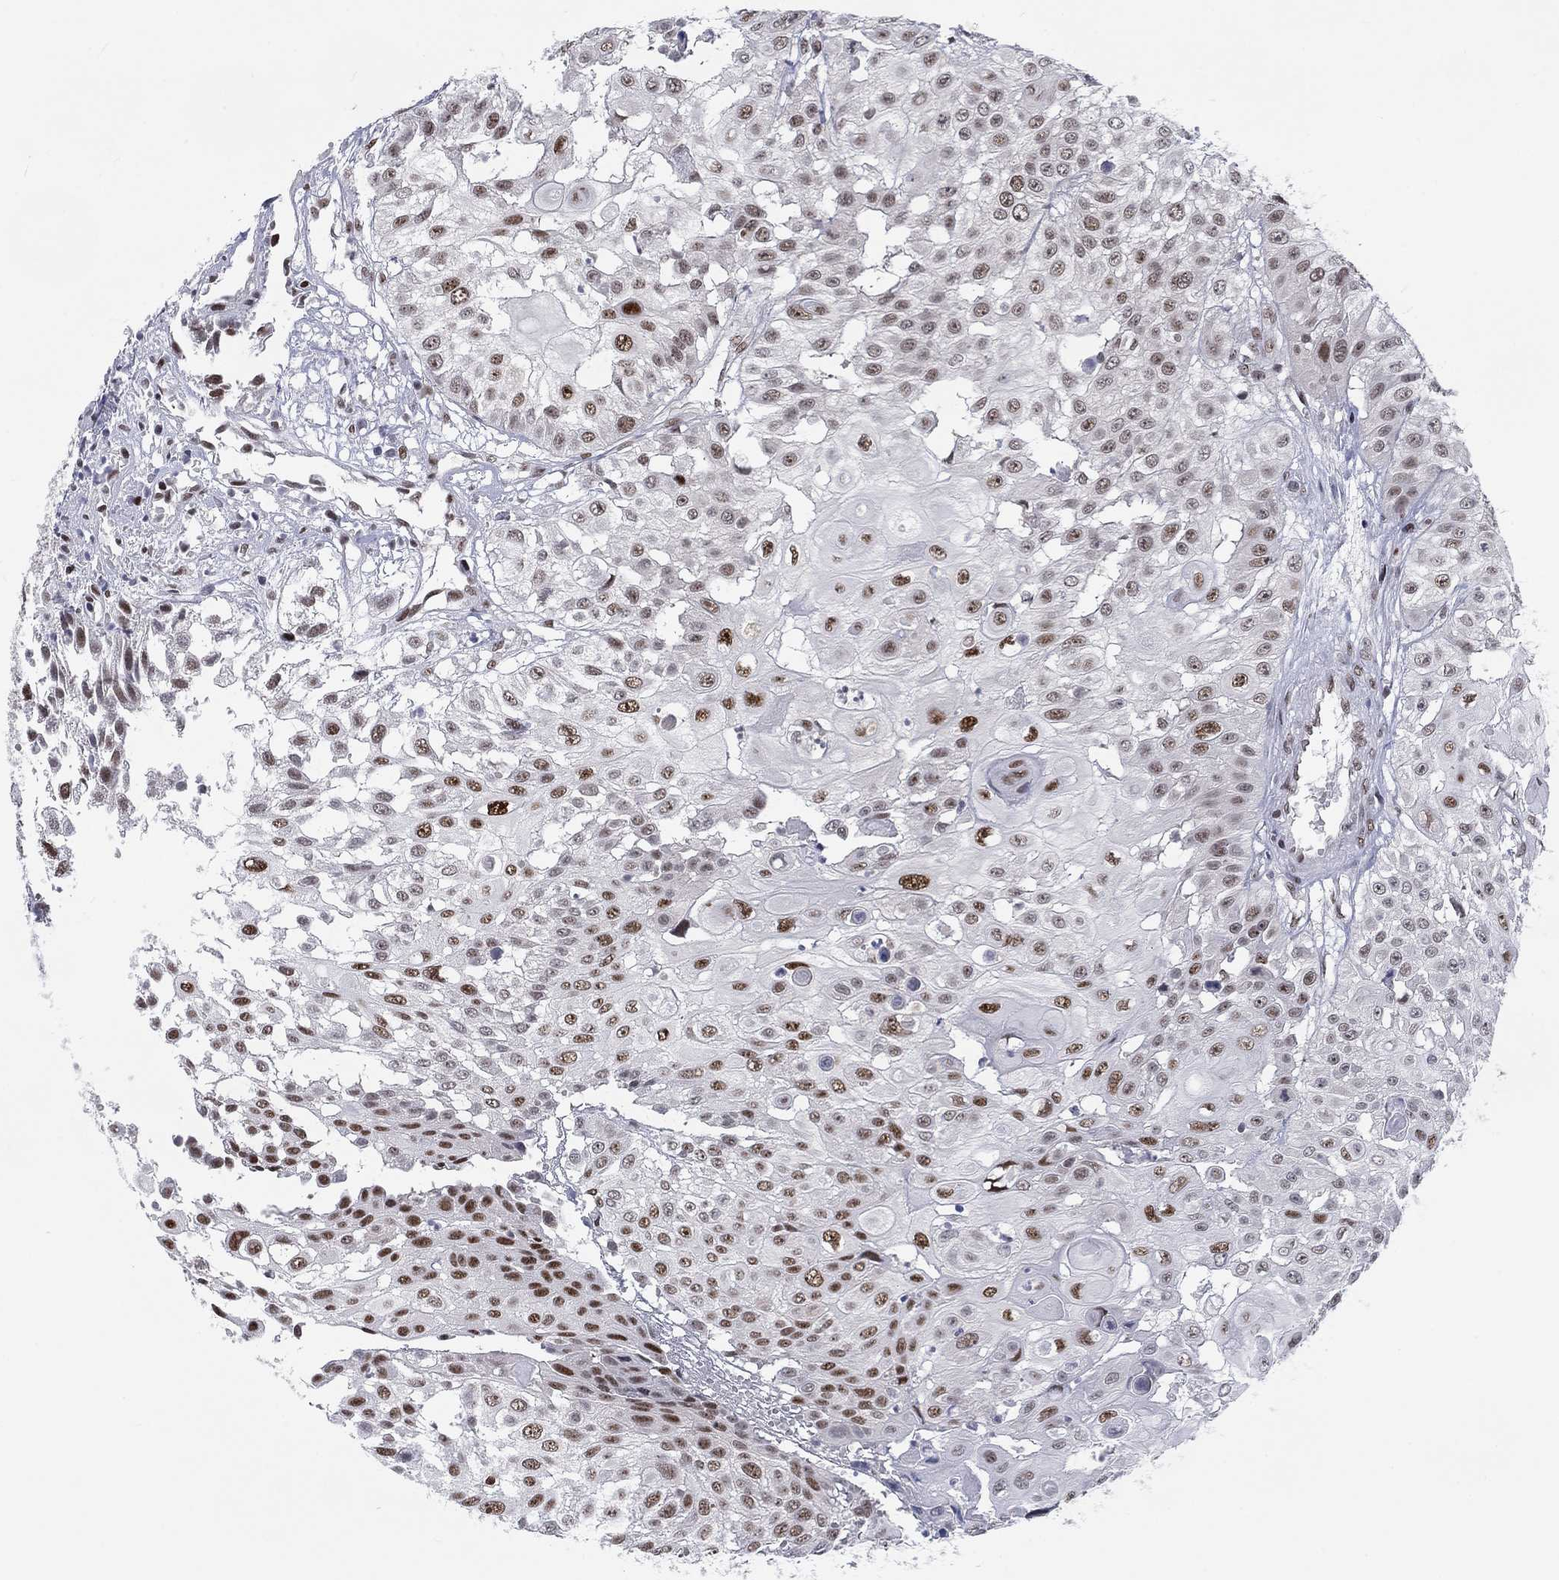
{"staining": {"intensity": "moderate", "quantity": "25%-75%", "location": "nuclear"}, "tissue": "urothelial cancer", "cell_type": "Tumor cells", "image_type": "cancer", "snomed": [{"axis": "morphology", "description": "Urothelial carcinoma, High grade"}, {"axis": "topography", "description": "Urinary bladder"}], "caption": "High-magnification brightfield microscopy of urothelial carcinoma (high-grade) stained with DAB (brown) and counterstained with hematoxylin (blue). tumor cells exhibit moderate nuclear expression is appreciated in approximately25%-75% of cells. Immunohistochemistry stains the protein in brown and the nuclei are stained blue.", "gene": "FYTTD1", "patient": {"sex": "female", "age": 79}}